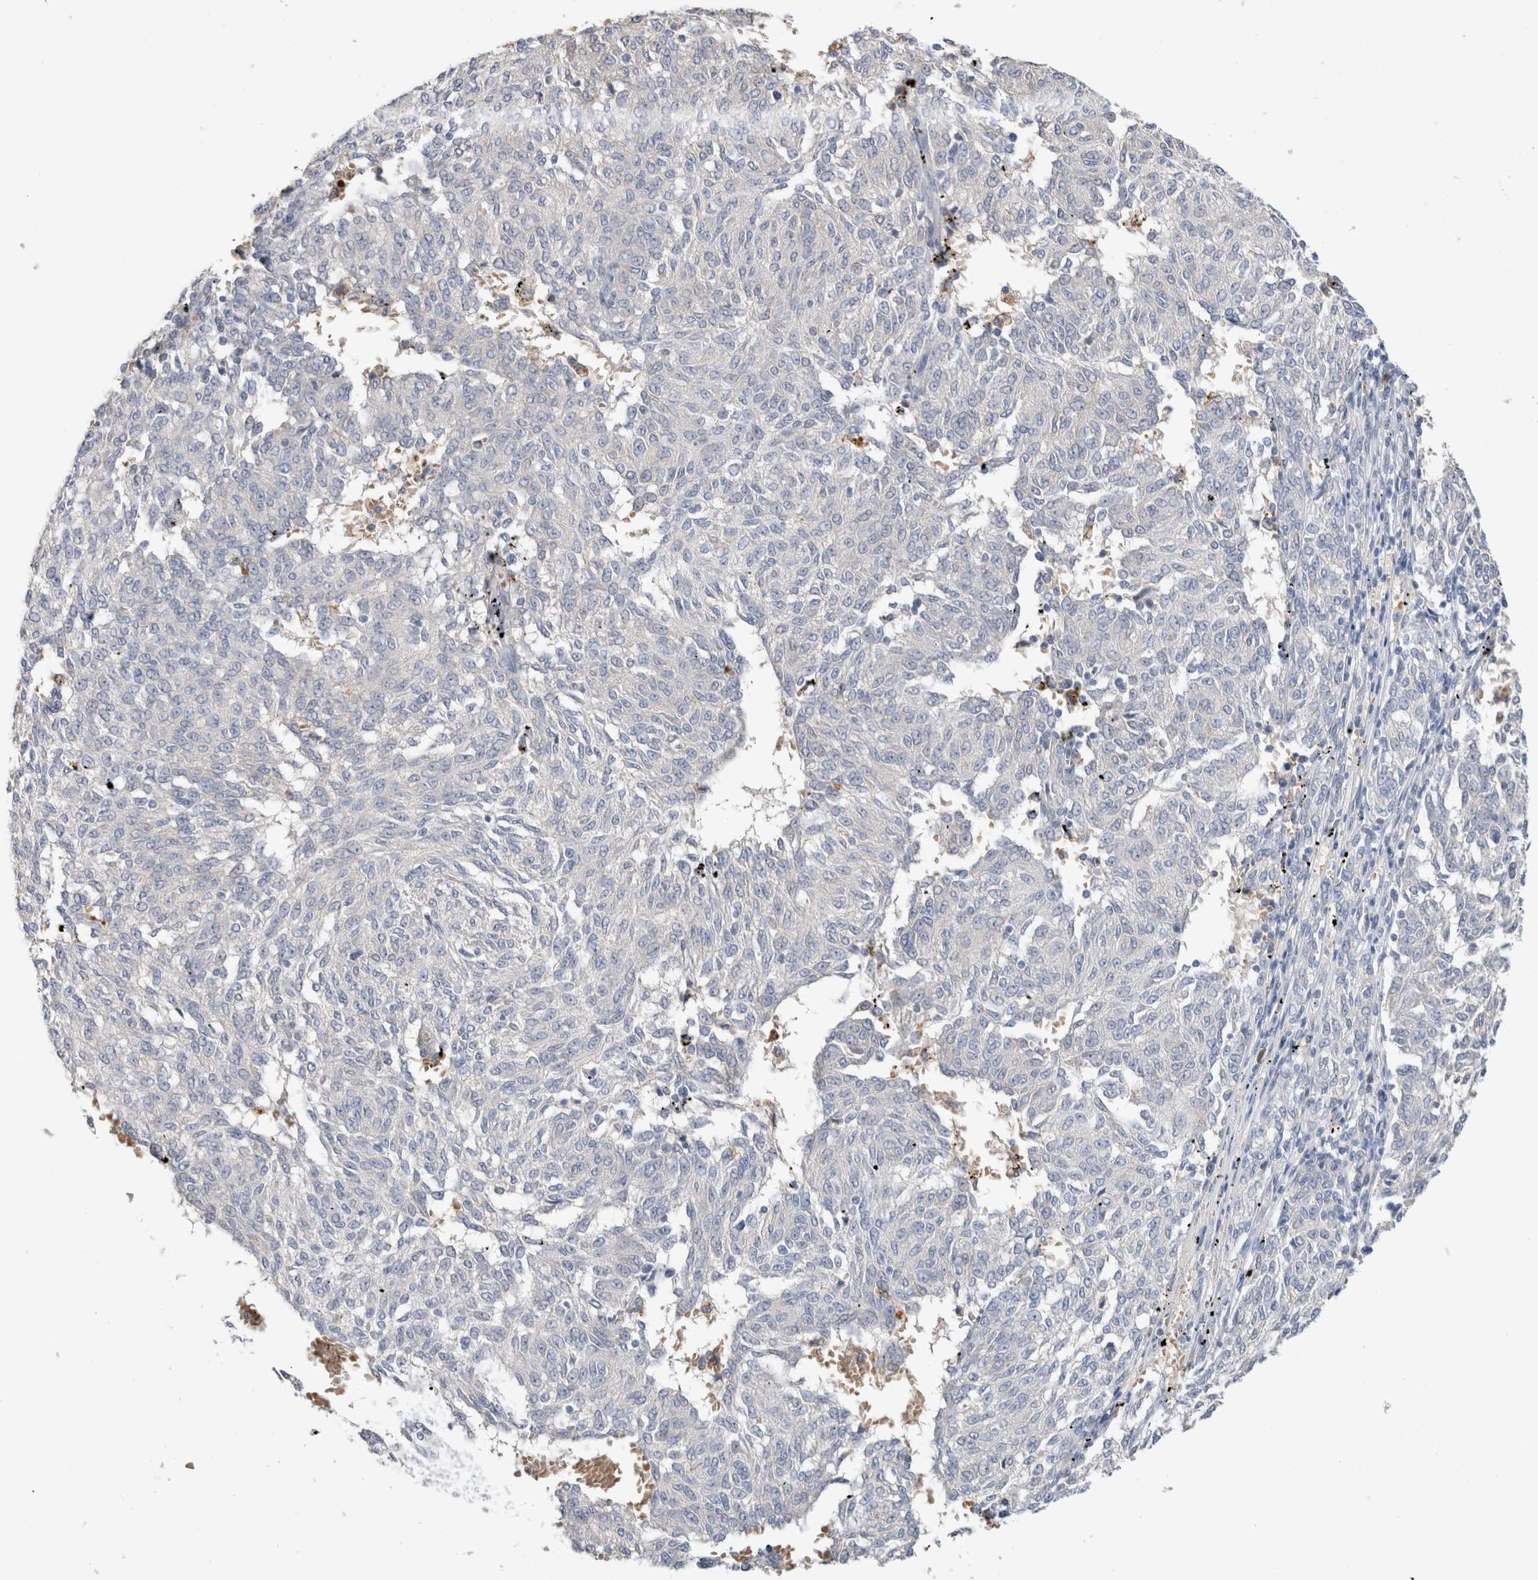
{"staining": {"intensity": "negative", "quantity": "none", "location": "none"}, "tissue": "melanoma", "cell_type": "Tumor cells", "image_type": "cancer", "snomed": [{"axis": "morphology", "description": "Malignant melanoma, NOS"}, {"axis": "topography", "description": "Skin"}], "caption": "High power microscopy photomicrograph of an immunohistochemistry micrograph of melanoma, revealing no significant staining in tumor cells.", "gene": "SCGB1A1", "patient": {"sex": "female", "age": 72}}